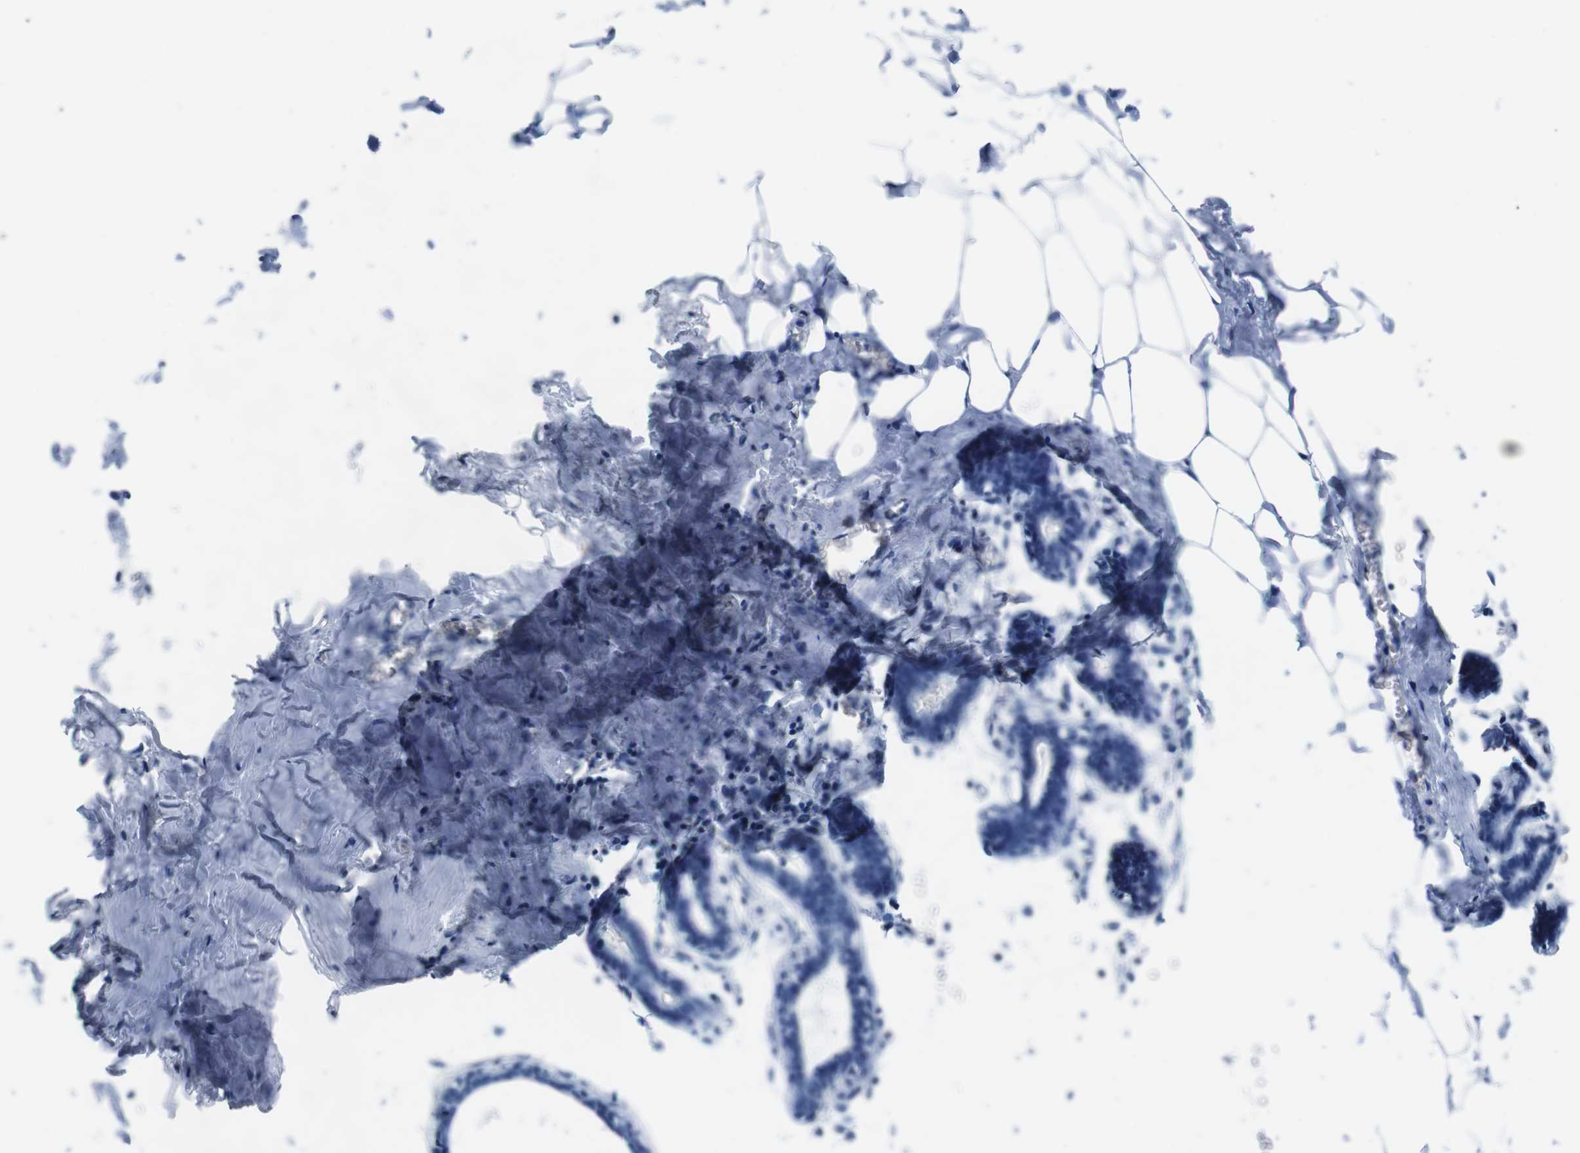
{"staining": {"intensity": "negative", "quantity": "none", "location": "none"}, "tissue": "breast", "cell_type": "Adipocytes", "image_type": "normal", "snomed": [{"axis": "morphology", "description": "Normal tissue, NOS"}, {"axis": "topography", "description": "Breast"}], "caption": "Human breast stained for a protein using immunohistochemistry (IHC) shows no expression in adipocytes.", "gene": "SLC2A8", "patient": {"sex": "female", "age": 27}}